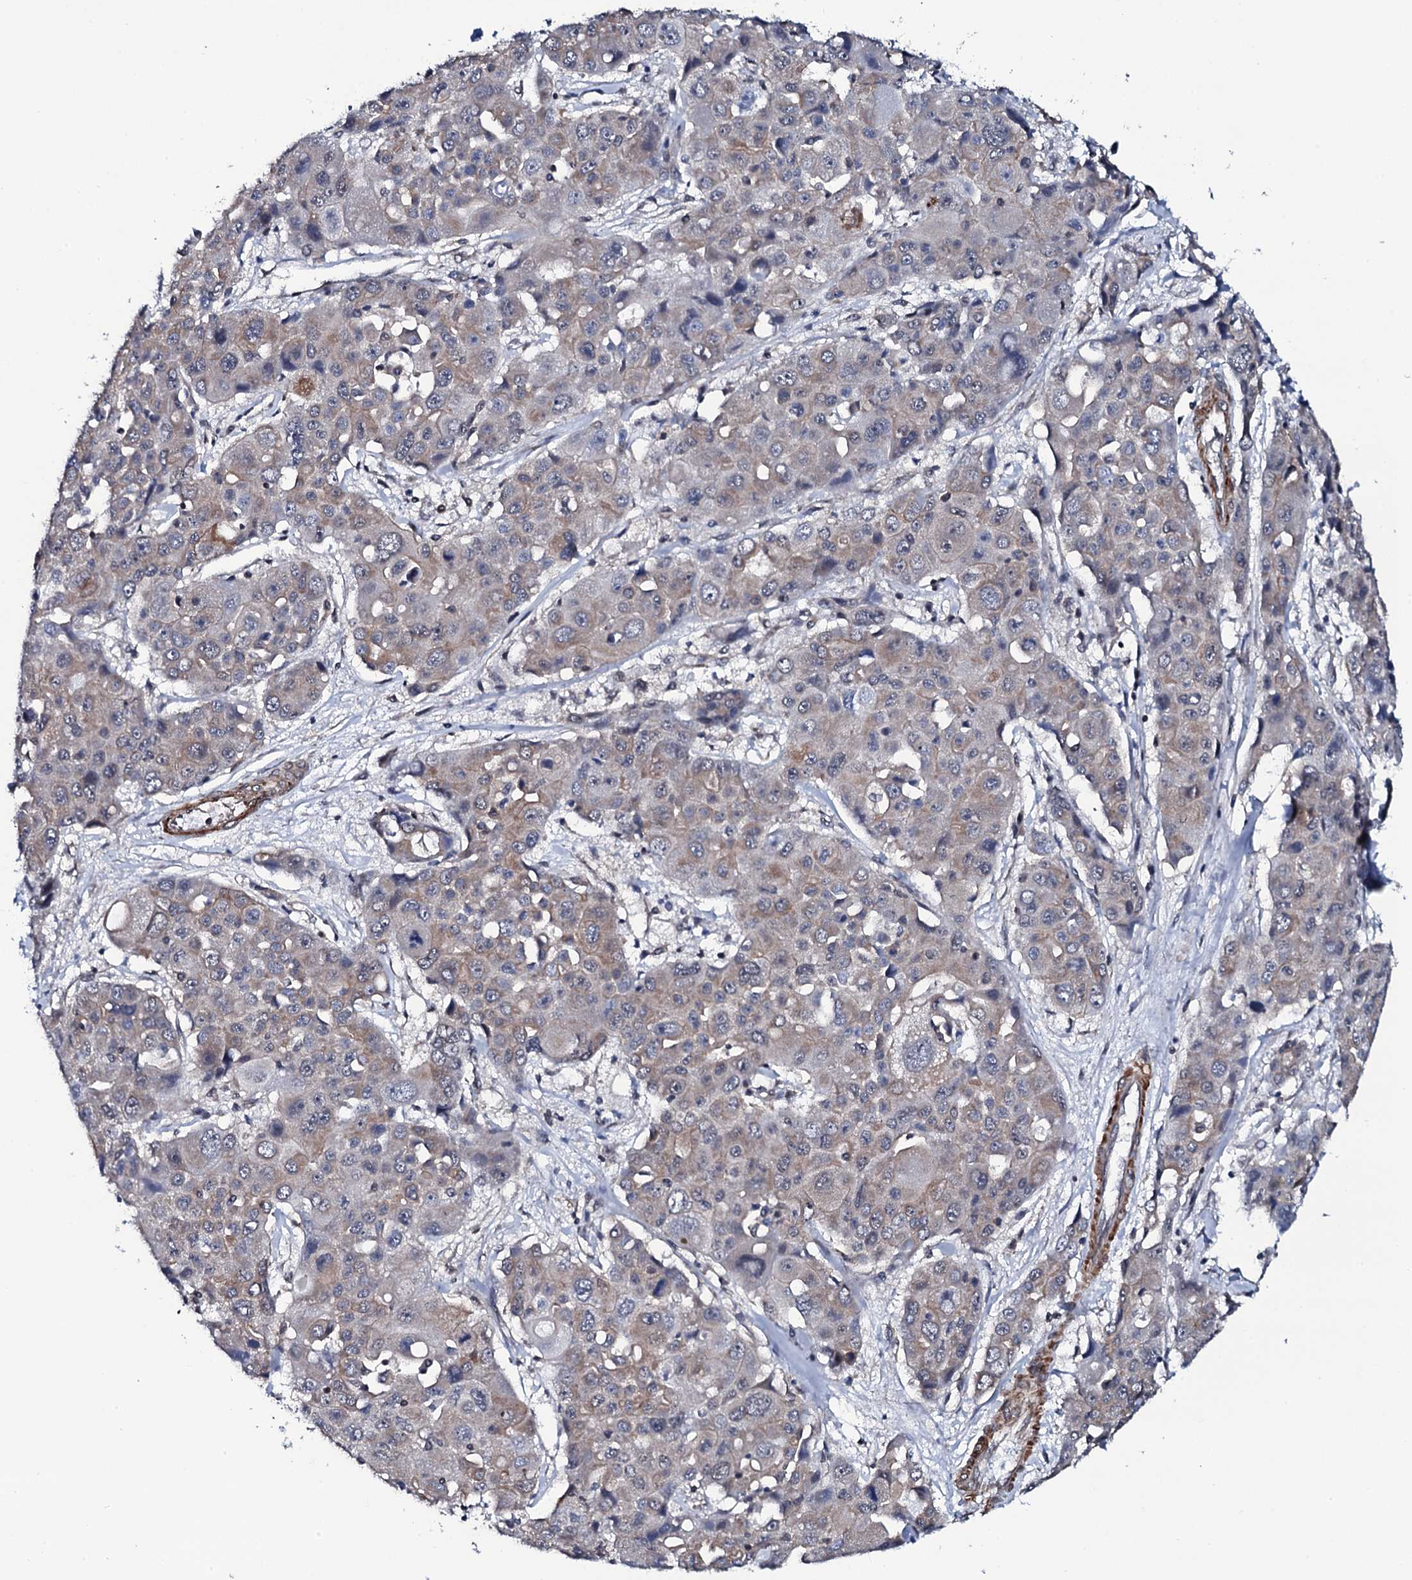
{"staining": {"intensity": "weak", "quantity": "25%-75%", "location": "cytoplasmic/membranous"}, "tissue": "liver cancer", "cell_type": "Tumor cells", "image_type": "cancer", "snomed": [{"axis": "morphology", "description": "Cholangiocarcinoma"}, {"axis": "topography", "description": "Liver"}], "caption": "Immunohistochemistry (IHC) (DAB (3,3'-diaminobenzidine)) staining of human liver cancer displays weak cytoplasmic/membranous protein positivity in approximately 25%-75% of tumor cells.", "gene": "CWC15", "patient": {"sex": "male", "age": 67}}